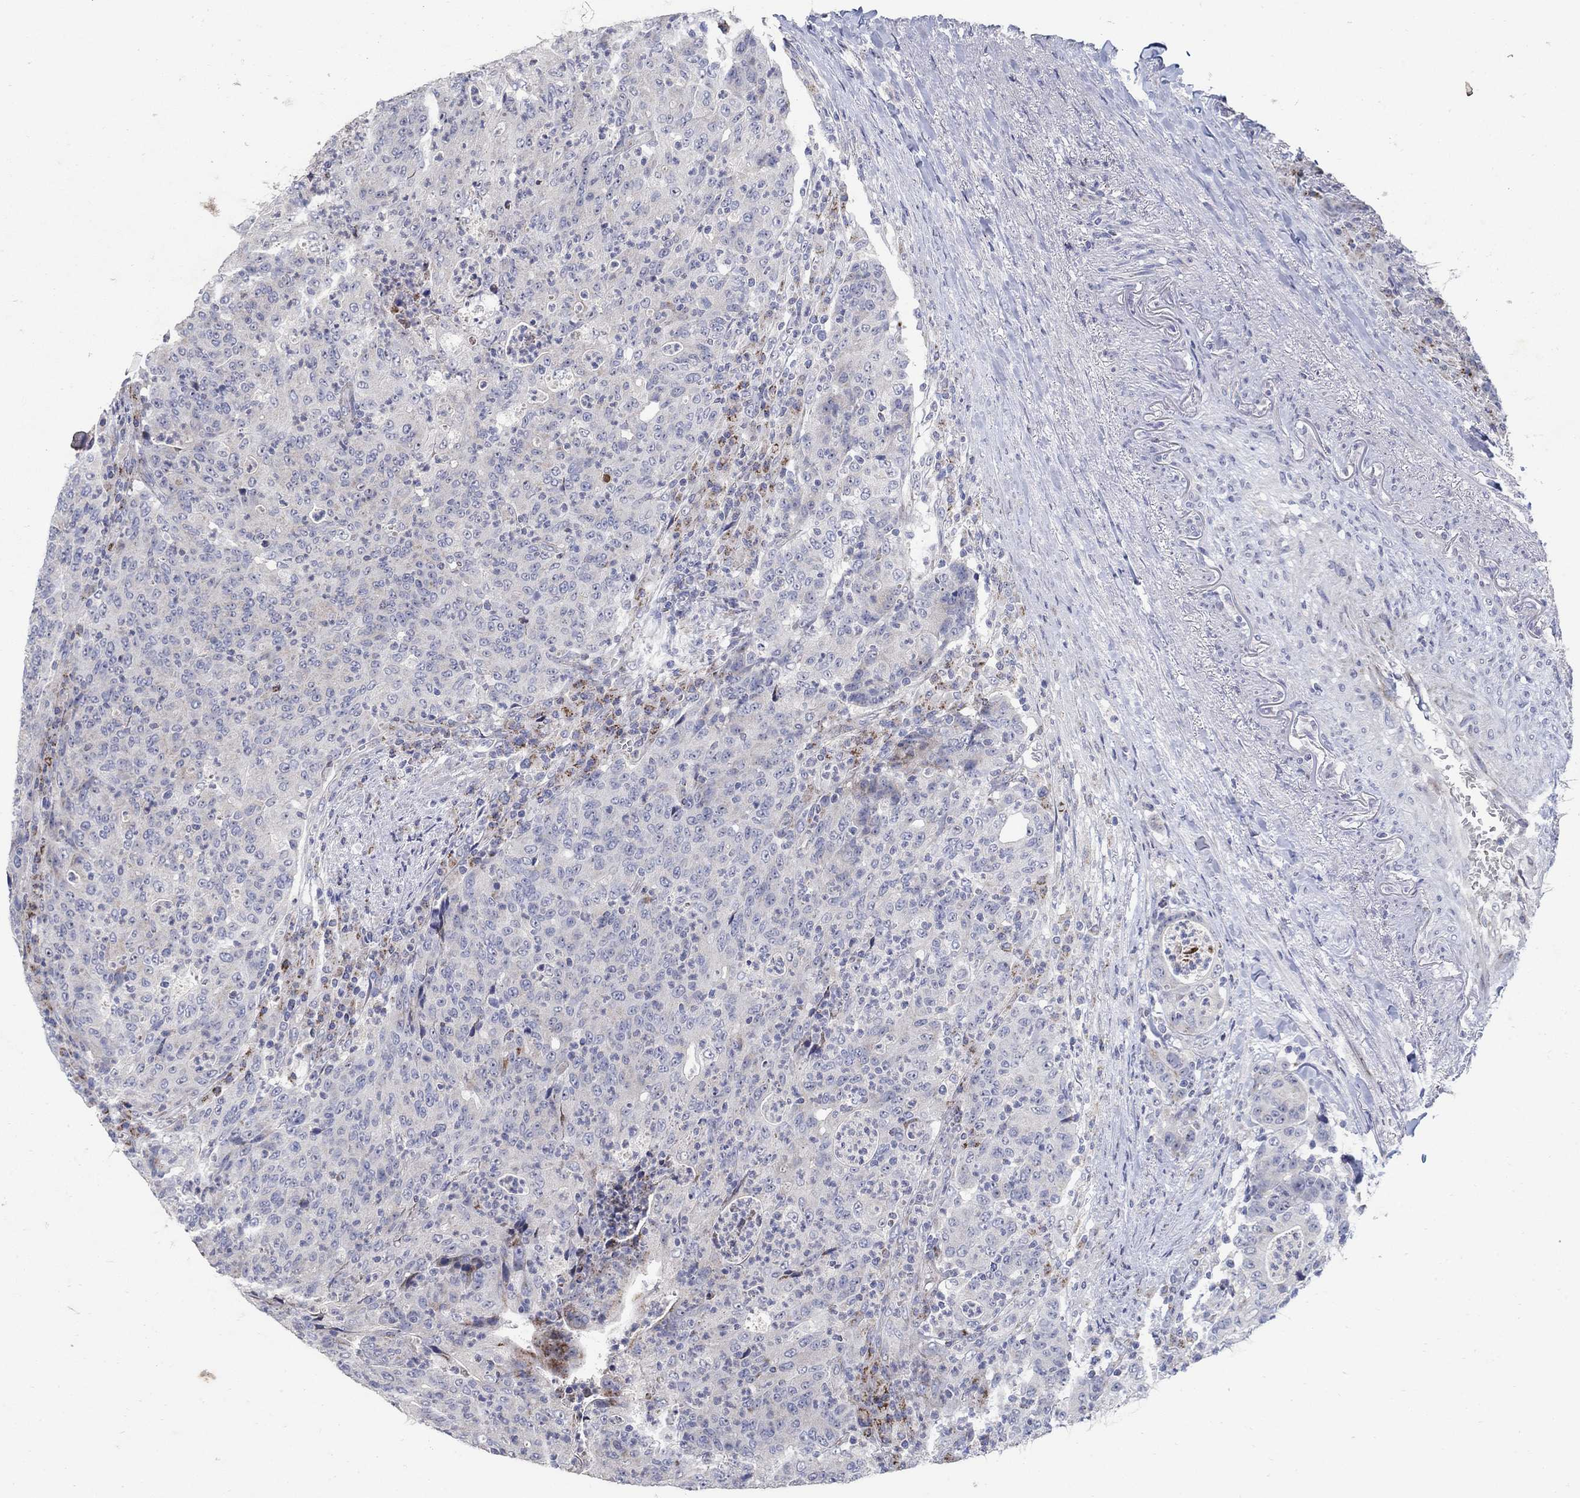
{"staining": {"intensity": "negative", "quantity": "none", "location": "none"}, "tissue": "colorectal cancer", "cell_type": "Tumor cells", "image_type": "cancer", "snomed": [{"axis": "morphology", "description": "Adenocarcinoma, NOS"}, {"axis": "topography", "description": "Colon"}], "caption": "The image displays no staining of tumor cells in colorectal cancer.", "gene": "HMX2", "patient": {"sex": "male", "age": 70}}